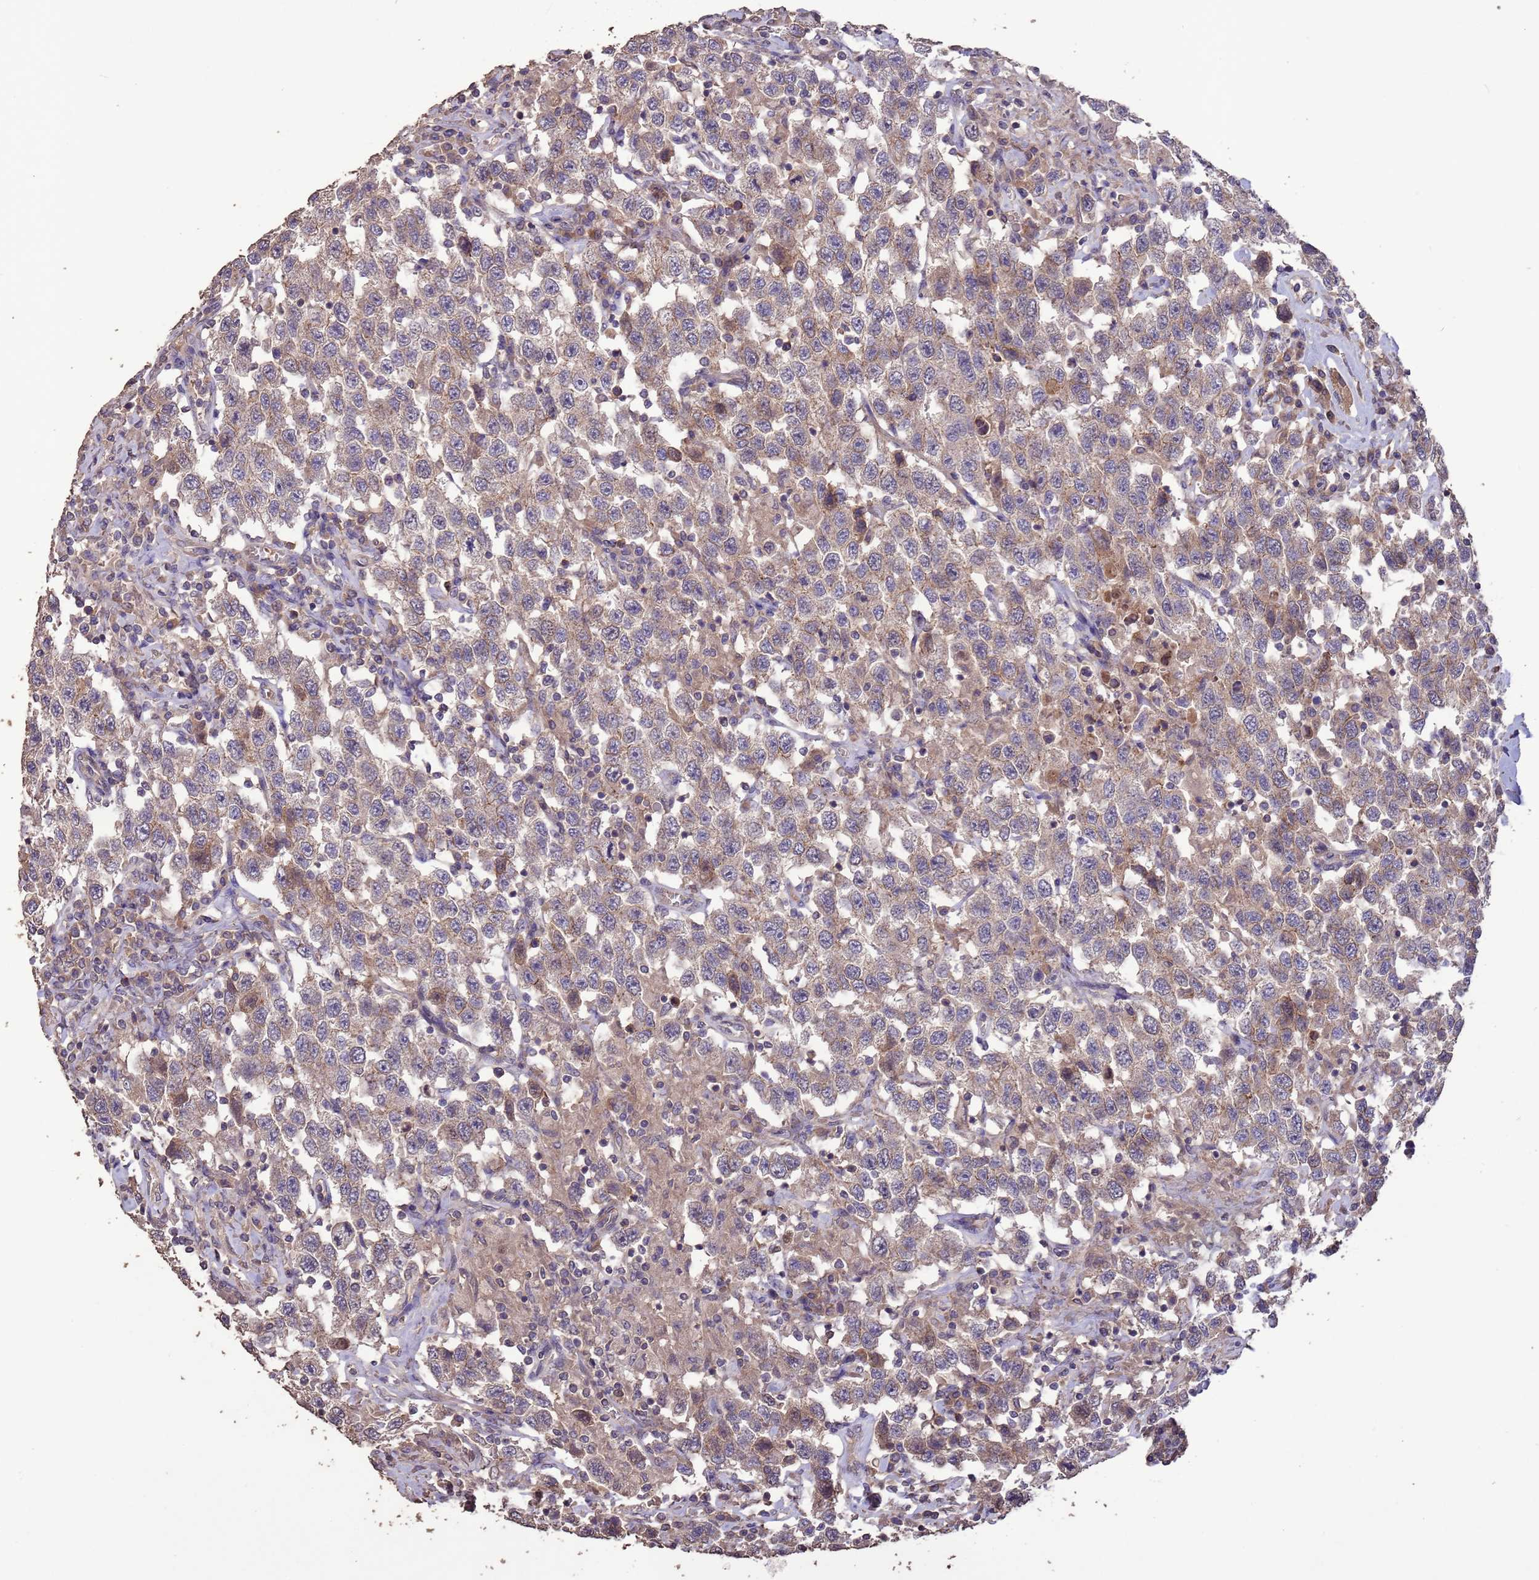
{"staining": {"intensity": "weak", "quantity": "25%-75%", "location": "cytoplasmic/membranous"}, "tissue": "testis cancer", "cell_type": "Tumor cells", "image_type": "cancer", "snomed": [{"axis": "morphology", "description": "Seminoma, NOS"}, {"axis": "topography", "description": "Testis"}], "caption": "The immunohistochemical stain labels weak cytoplasmic/membranous positivity in tumor cells of testis cancer tissue. Using DAB (3,3'-diaminobenzidine) (brown) and hematoxylin (blue) stains, captured at high magnification using brightfield microscopy.", "gene": "SLC9B2", "patient": {"sex": "male", "age": 41}}